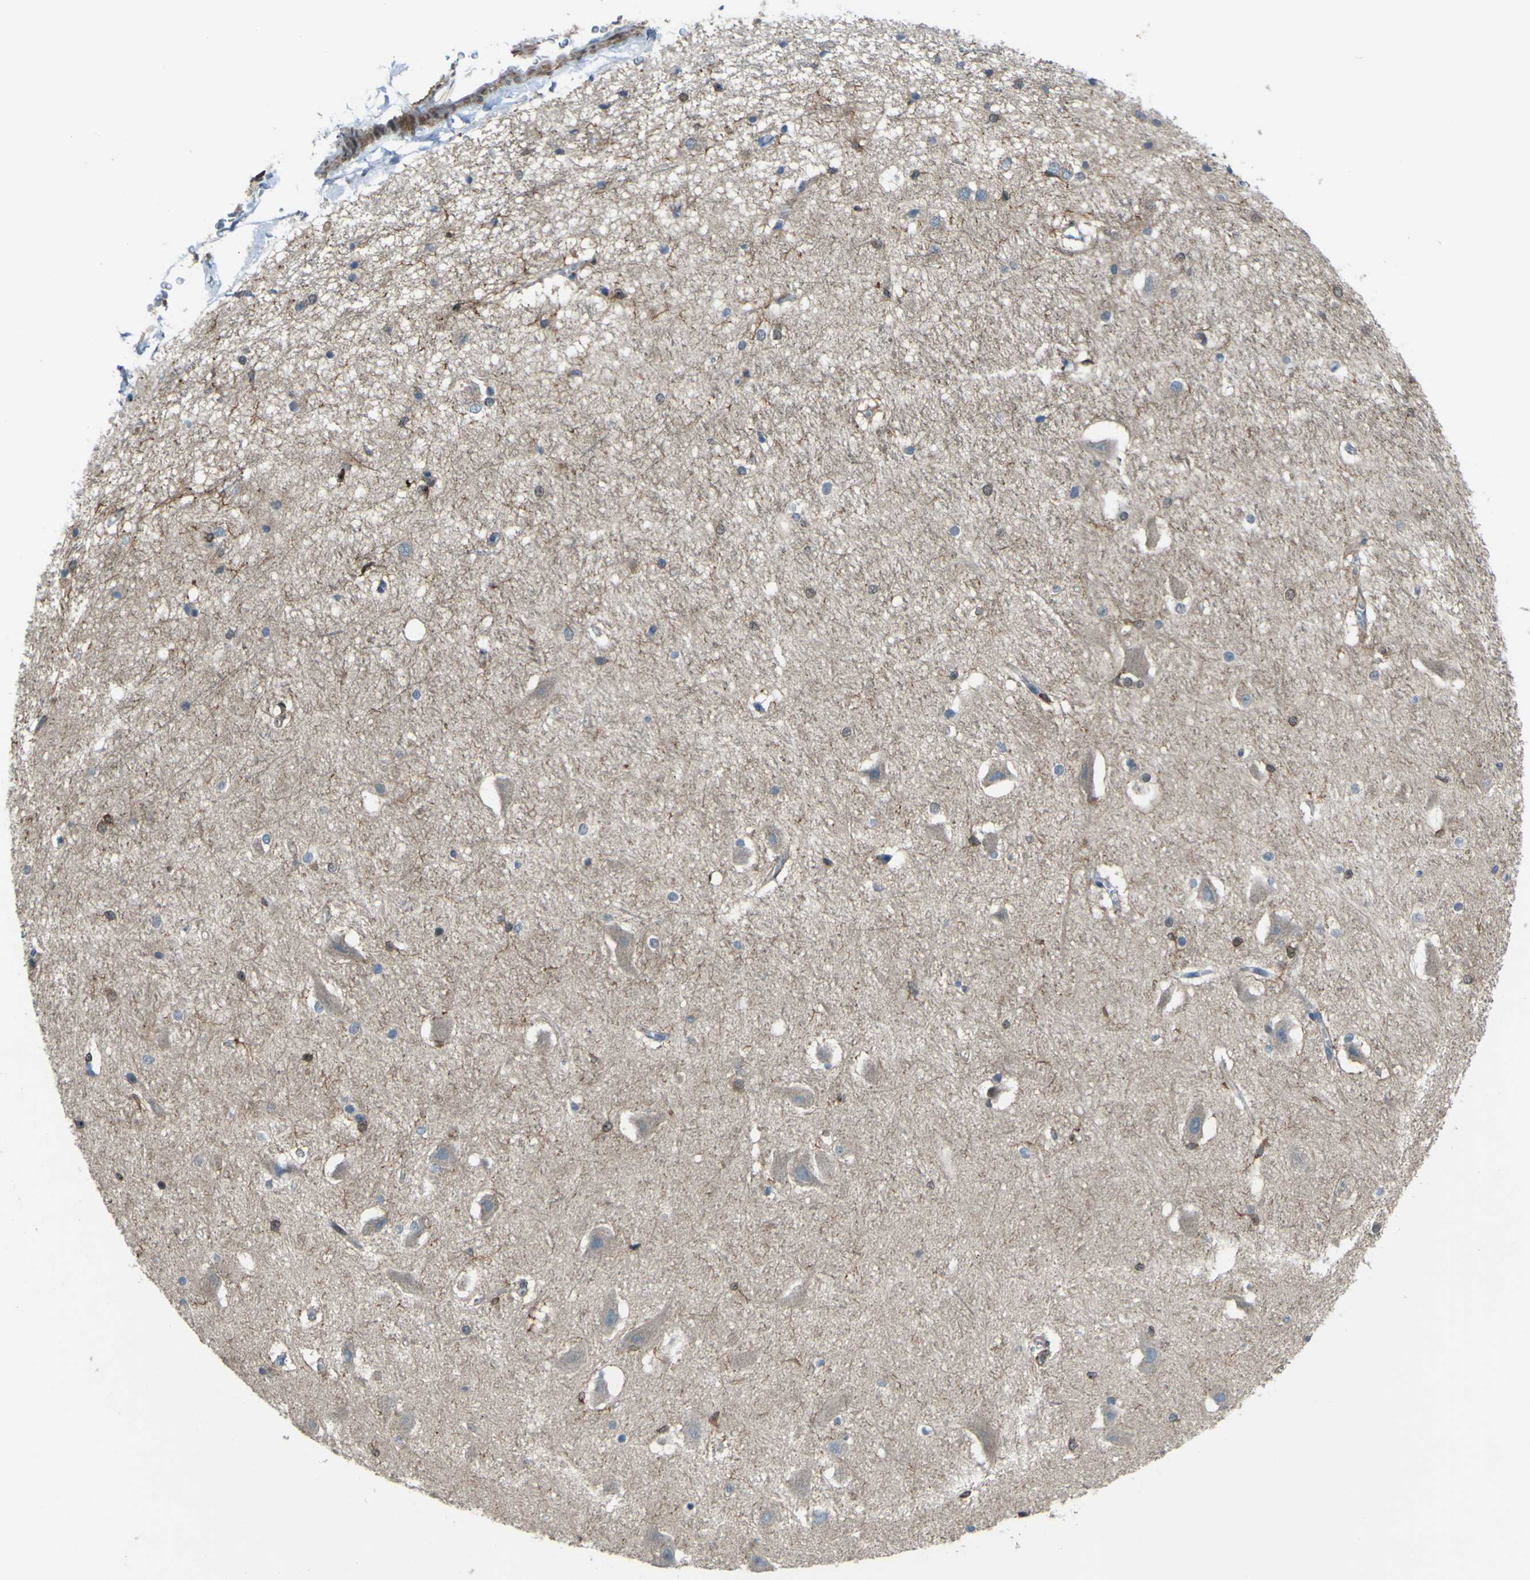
{"staining": {"intensity": "negative", "quantity": "none", "location": "none"}, "tissue": "hippocampus", "cell_type": "Glial cells", "image_type": "normal", "snomed": [{"axis": "morphology", "description": "Normal tissue, NOS"}, {"axis": "topography", "description": "Hippocampus"}], "caption": "Human hippocampus stained for a protein using IHC shows no expression in glial cells.", "gene": "PCDHB5", "patient": {"sex": "female", "age": 19}}